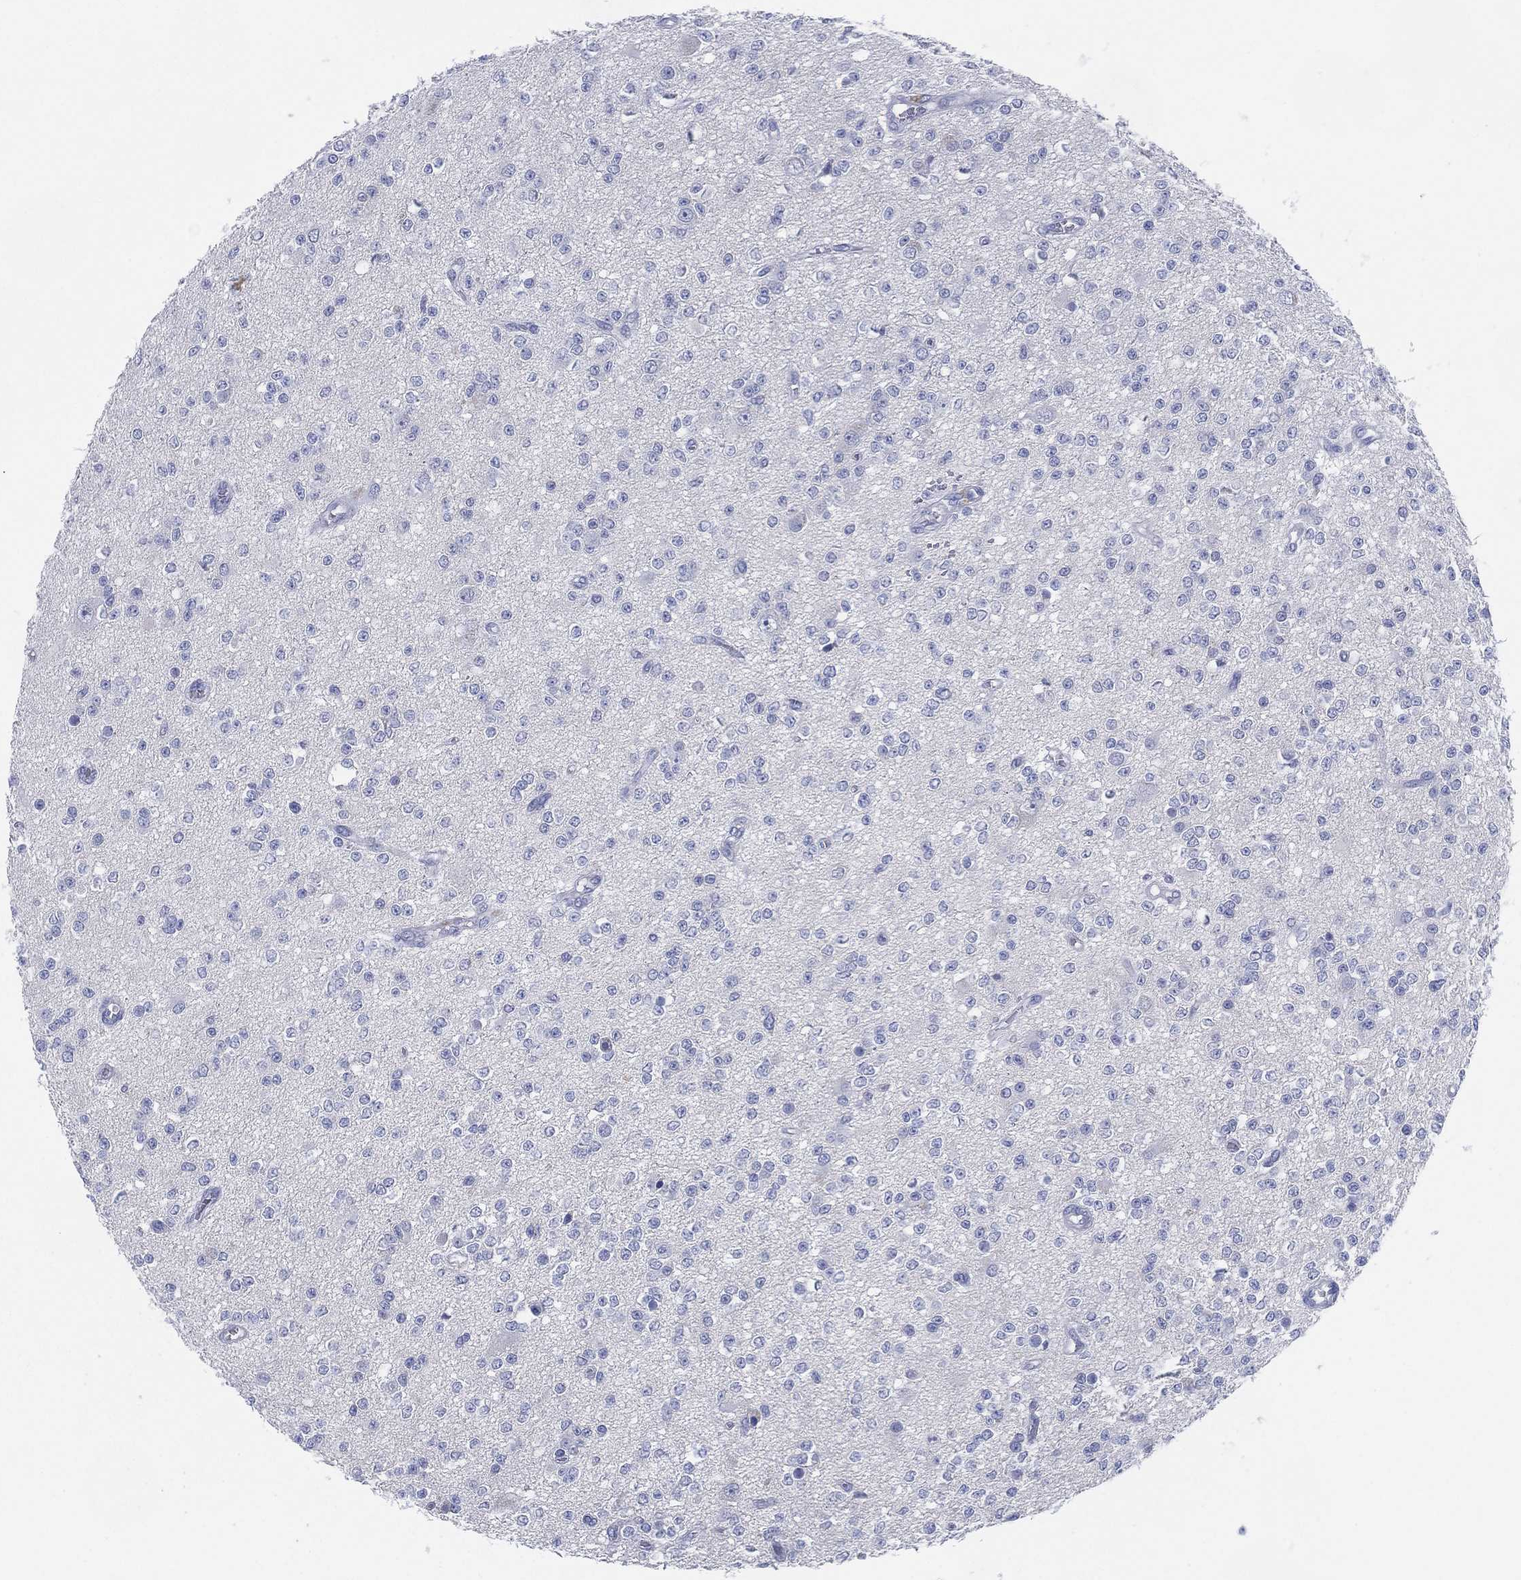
{"staining": {"intensity": "negative", "quantity": "none", "location": "none"}, "tissue": "glioma", "cell_type": "Tumor cells", "image_type": "cancer", "snomed": [{"axis": "morphology", "description": "Glioma, malignant, Low grade"}, {"axis": "topography", "description": "Brain"}], "caption": "This is an immunohistochemistry photomicrograph of human glioma. There is no expression in tumor cells.", "gene": "ADAD2", "patient": {"sex": "female", "age": 45}}